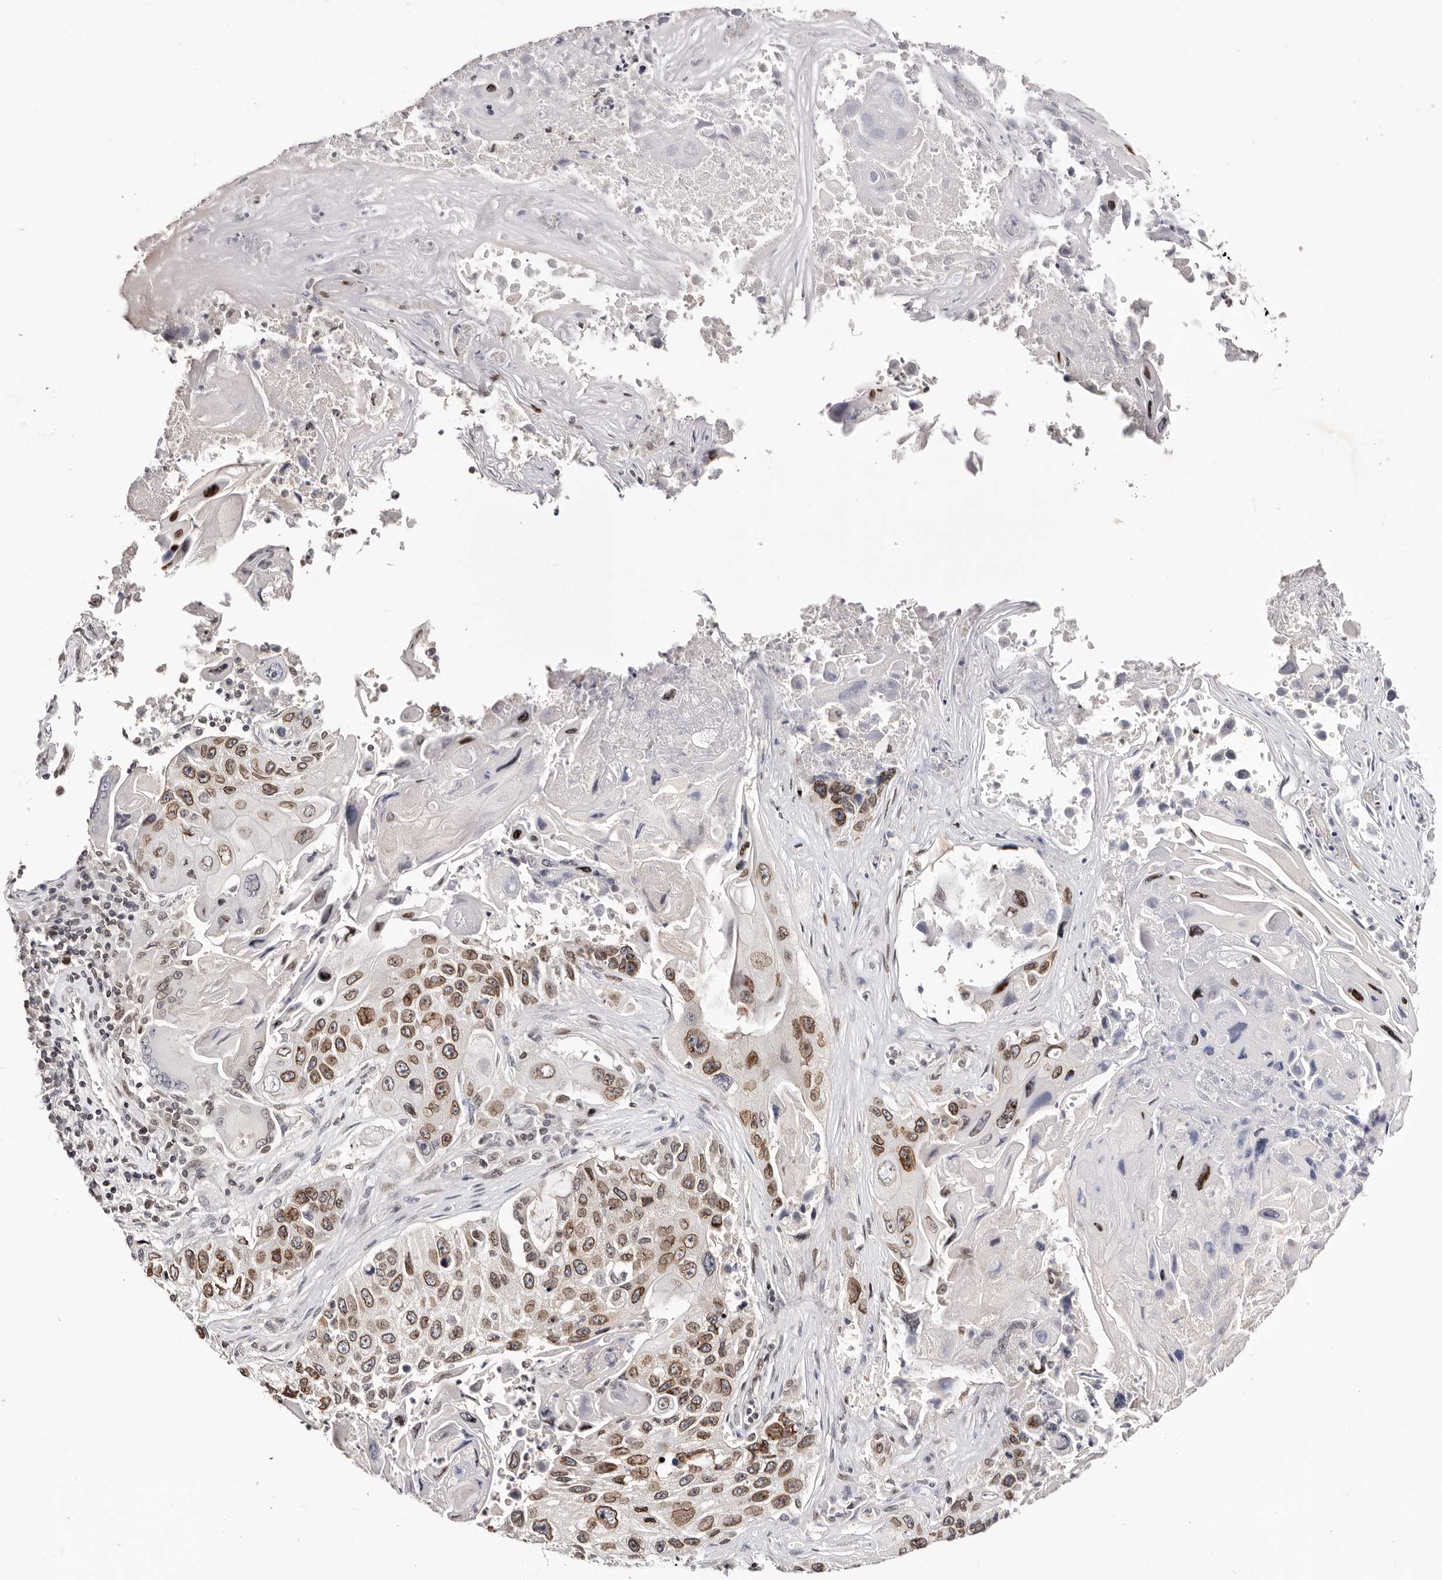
{"staining": {"intensity": "moderate", "quantity": ">75%", "location": "cytoplasmic/membranous,nuclear"}, "tissue": "lung cancer", "cell_type": "Tumor cells", "image_type": "cancer", "snomed": [{"axis": "morphology", "description": "Squamous cell carcinoma, NOS"}, {"axis": "topography", "description": "Lung"}], "caption": "High-power microscopy captured an IHC micrograph of lung squamous cell carcinoma, revealing moderate cytoplasmic/membranous and nuclear positivity in about >75% of tumor cells. Using DAB (3,3'-diaminobenzidine) (brown) and hematoxylin (blue) stains, captured at high magnification using brightfield microscopy.", "gene": "NUP153", "patient": {"sex": "male", "age": 61}}